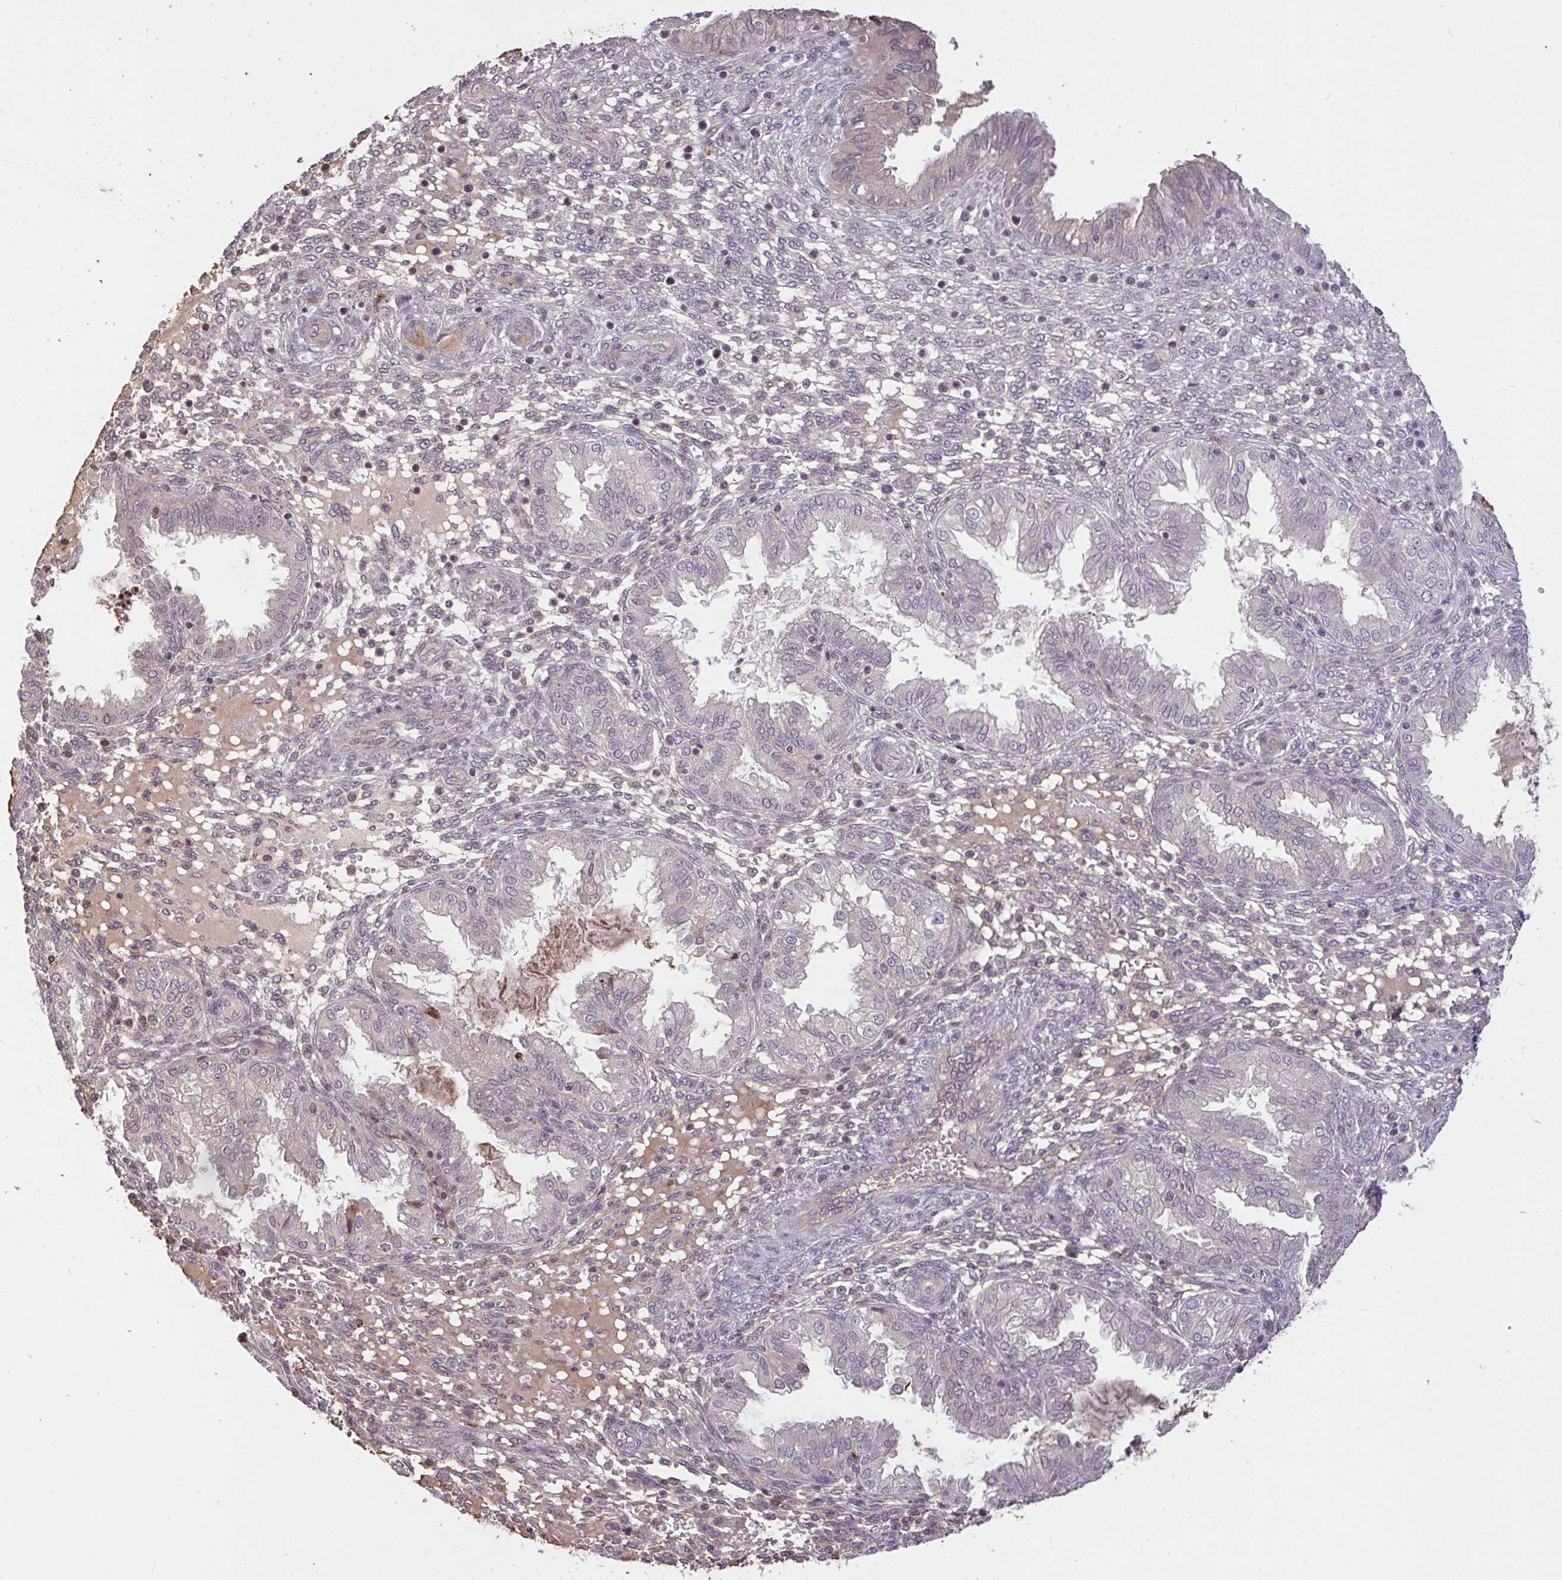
{"staining": {"intensity": "negative", "quantity": "none", "location": "none"}, "tissue": "endometrium", "cell_type": "Cells in endometrial stroma", "image_type": "normal", "snomed": [{"axis": "morphology", "description": "Normal tissue, NOS"}, {"axis": "topography", "description": "Endometrium"}], "caption": "A histopathology image of human endometrium is negative for staining in cells in endometrial stroma. The staining is performed using DAB brown chromogen with nuclei counter-stained in using hematoxylin.", "gene": "FCER1A", "patient": {"sex": "female", "age": 33}}